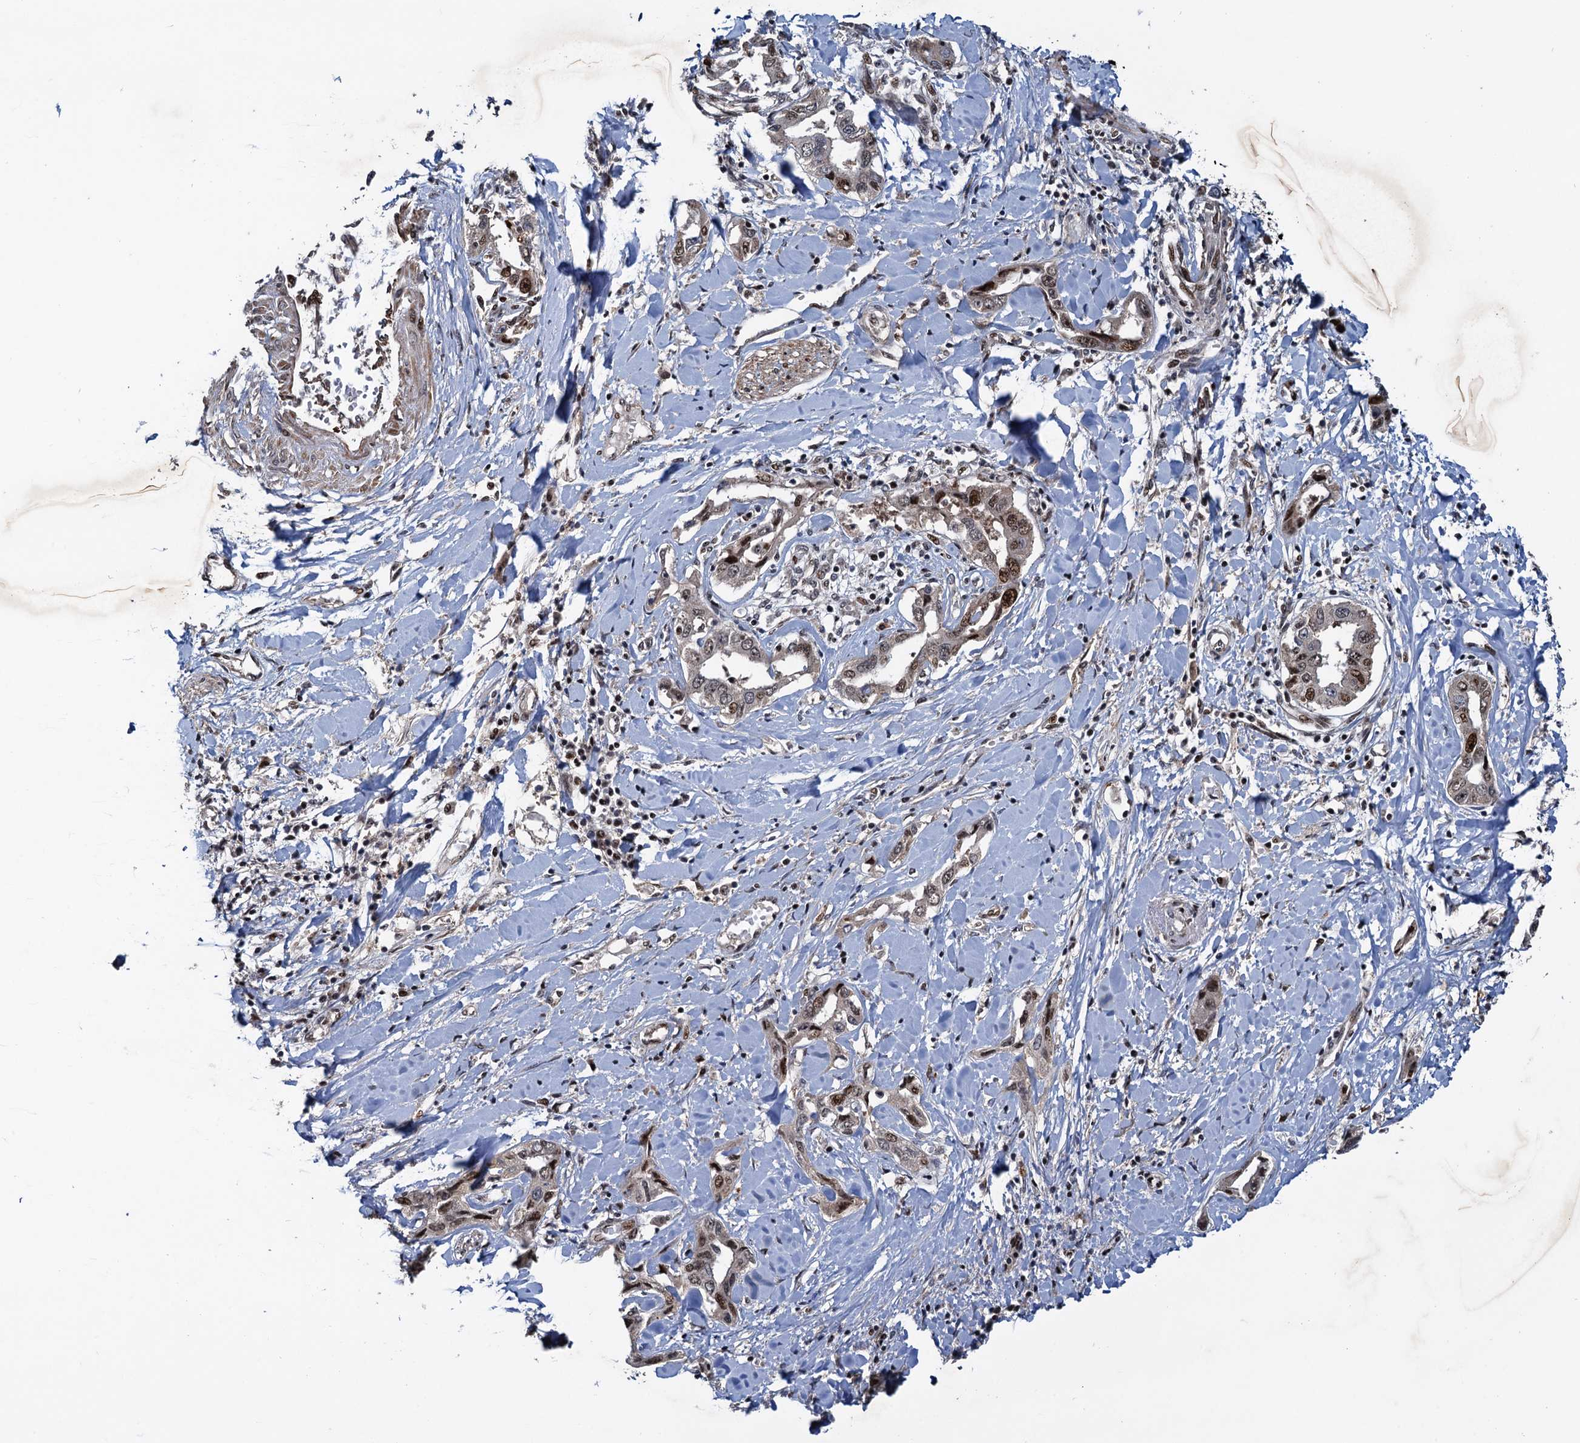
{"staining": {"intensity": "moderate", "quantity": "25%-75%", "location": "nuclear"}, "tissue": "liver cancer", "cell_type": "Tumor cells", "image_type": "cancer", "snomed": [{"axis": "morphology", "description": "Cholangiocarcinoma"}, {"axis": "topography", "description": "Liver"}], "caption": "Liver cancer (cholangiocarcinoma) stained for a protein displays moderate nuclear positivity in tumor cells. The staining was performed using DAB (3,3'-diaminobenzidine), with brown indicating positive protein expression. Nuclei are stained blue with hematoxylin.", "gene": "ATOSA", "patient": {"sex": "male", "age": 59}}